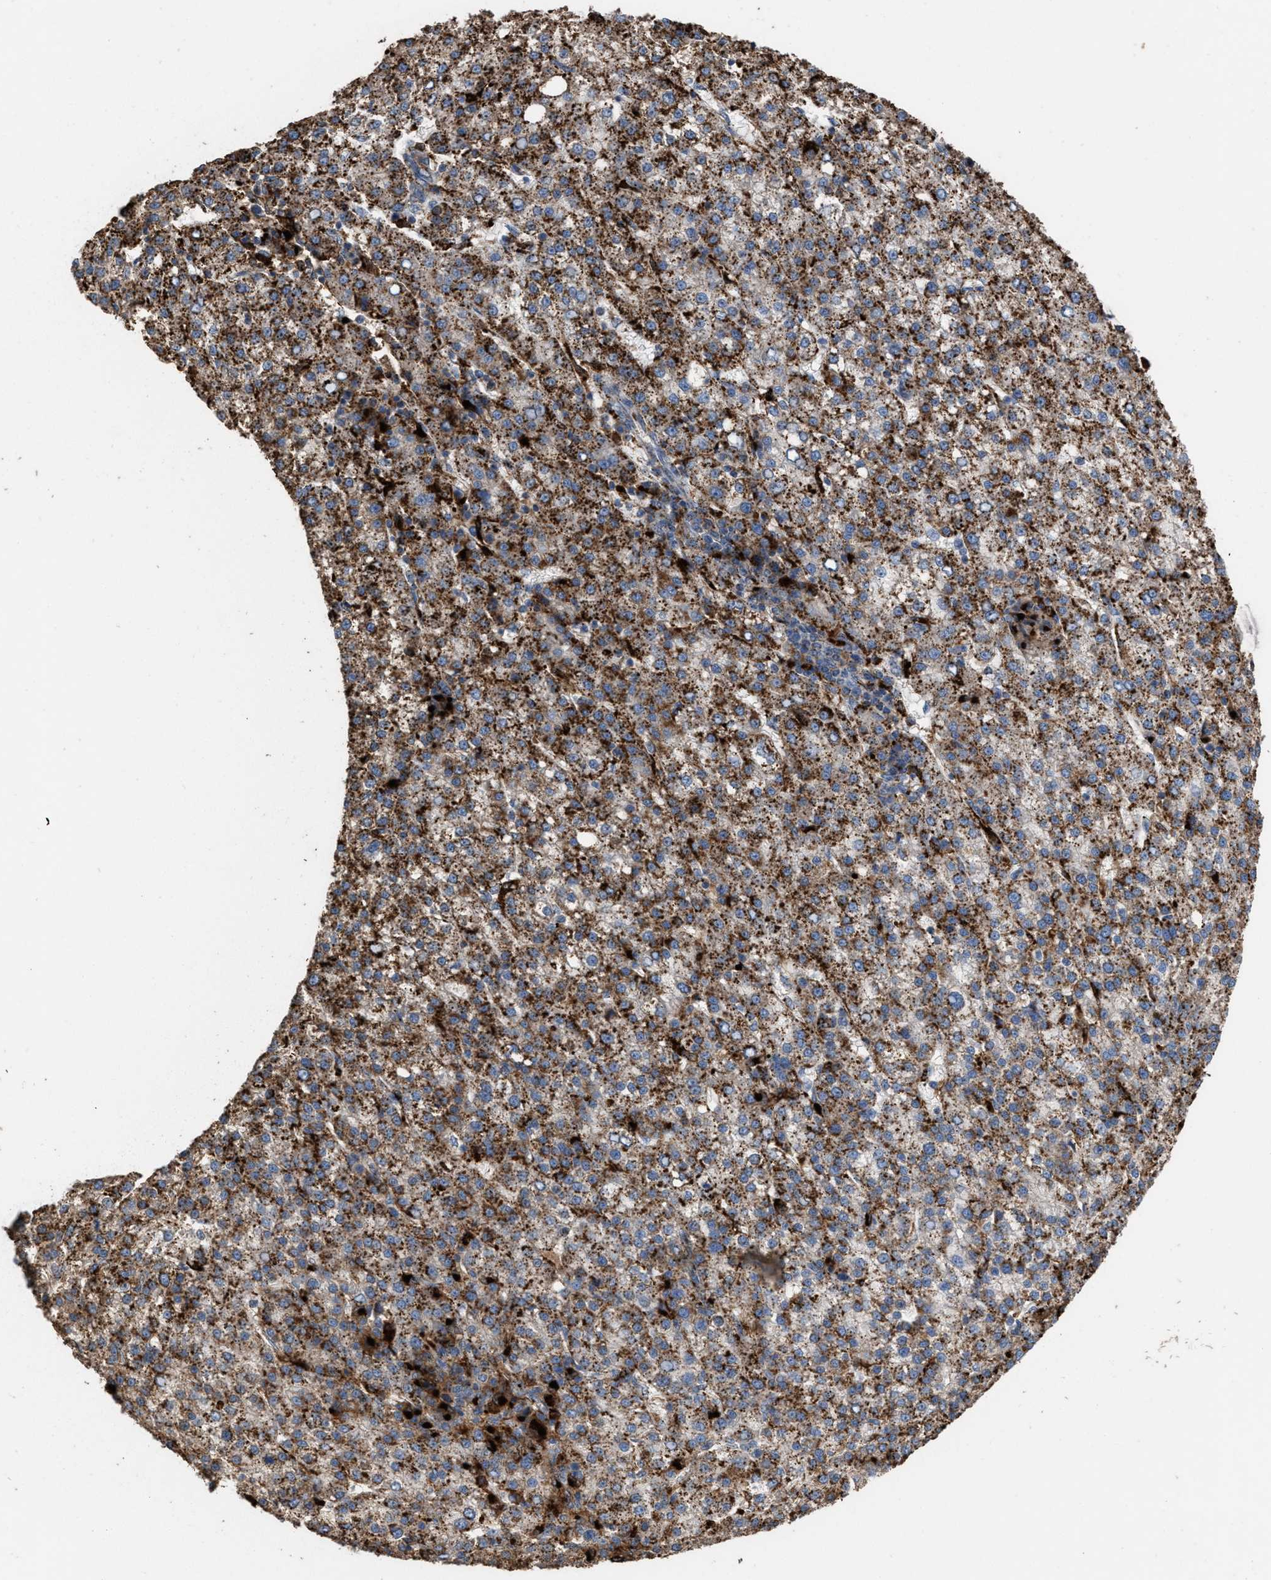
{"staining": {"intensity": "strong", "quantity": ">75%", "location": "cytoplasmic/membranous"}, "tissue": "liver cancer", "cell_type": "Tumor cells", "image_type": "cancer", "snomed": [{"axis": "morphology", "description": "Carcinoma, Hepatocellular, NOS"}, {"axis": "topography", "description": "Liver"}], "caption": "Strong cytoplasmic/membranous staining for a protein is appreciated in approximately >75% of tumor cells of liver cancer using immunohistochemistry (IHC).", "gene": "ELMO3", "patient": {"sex": "female", "age": 58}}